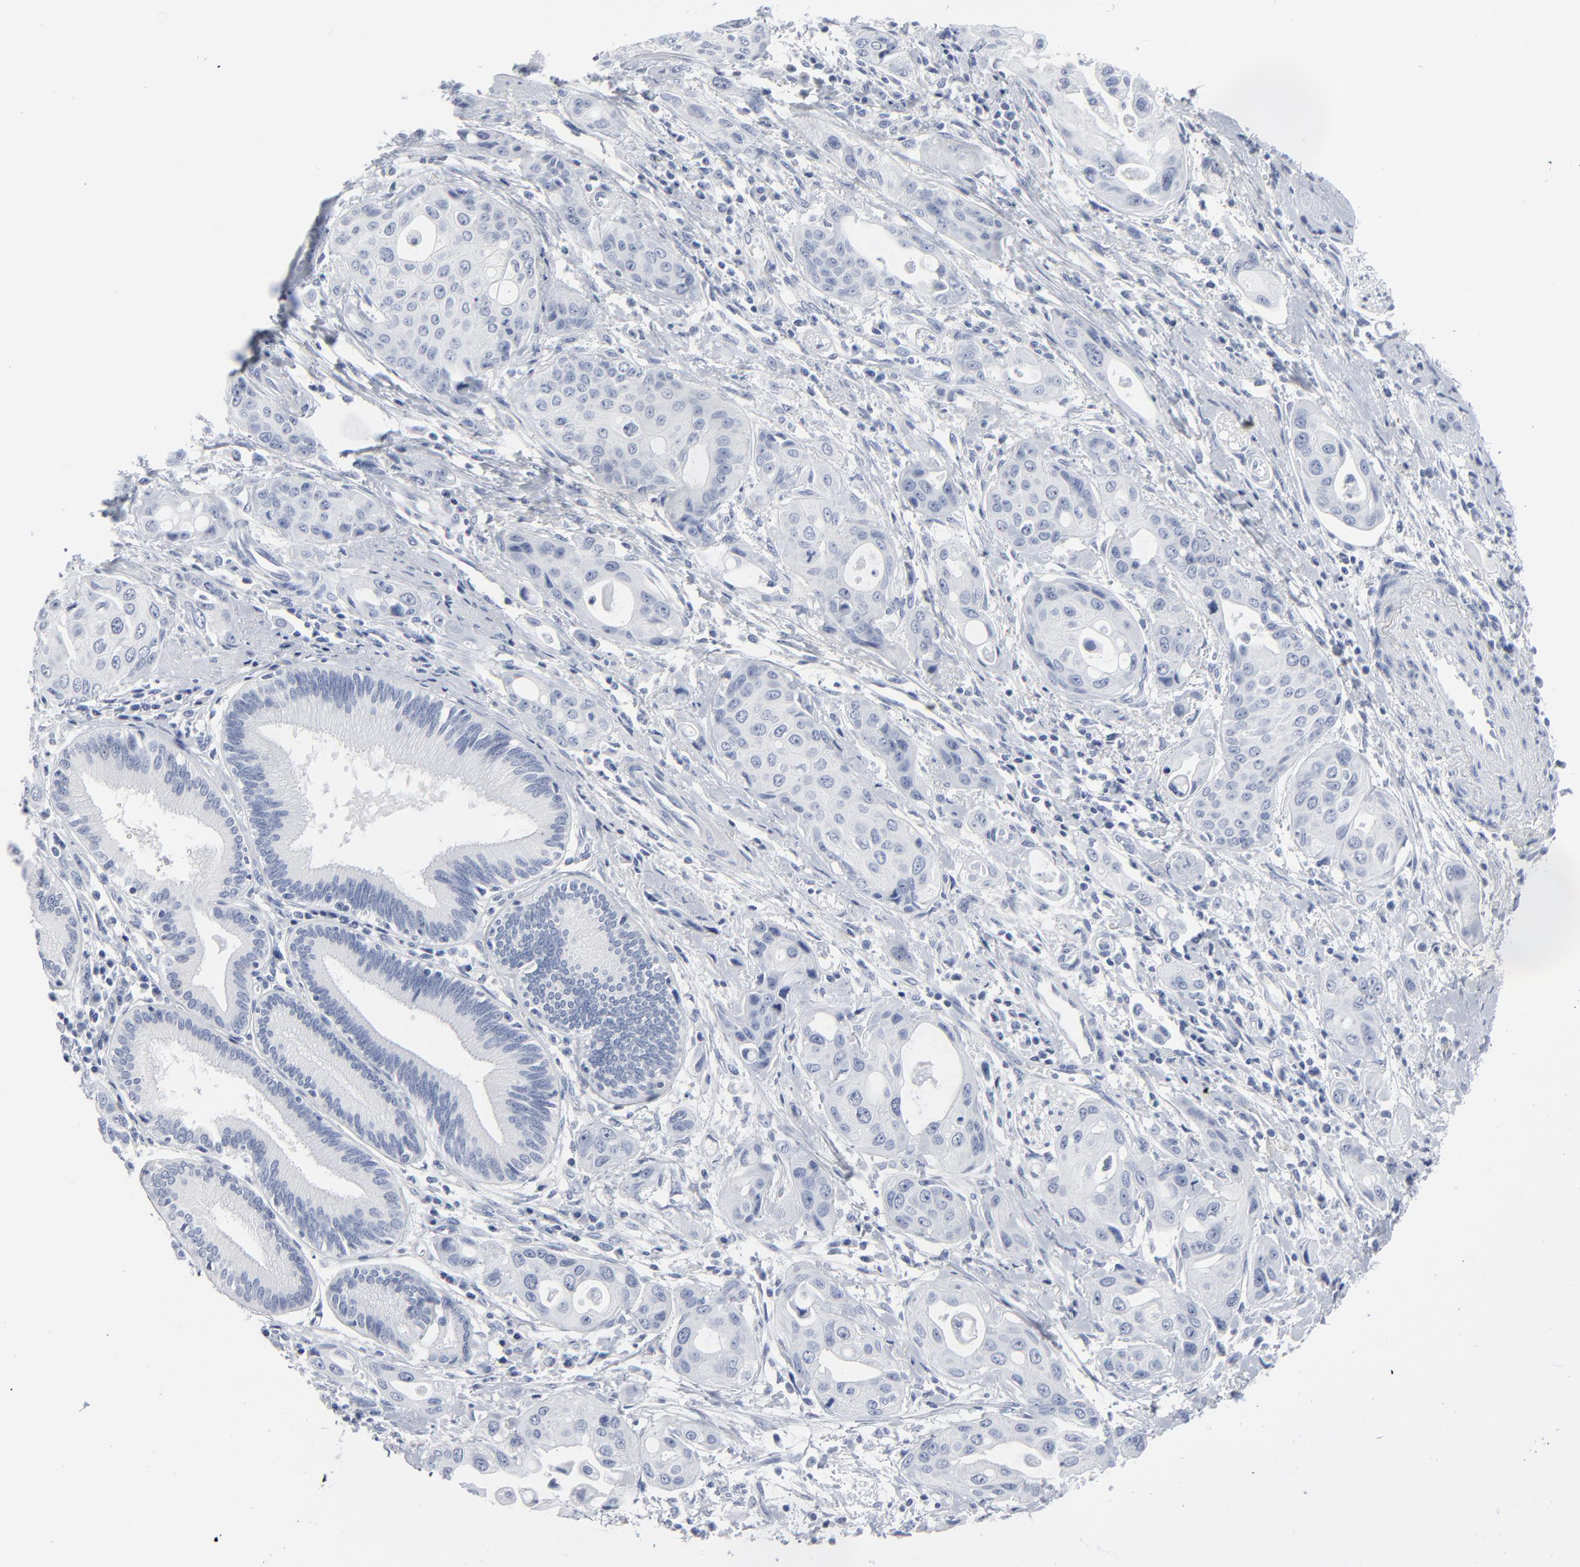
{"staining": {"intensity": "negative", "quantity": "none", "location": "none"}, "tissue": "pancreatic cancer", "cell_type": "Tumor cells", "image_type": "cancer", "snomed": [{"axis": "morphology", "description": "Adenocarcinoma, NOS"}, {"axis": "topography", "description": "Pancreas"}], "caption": "Immunohistochemical staining of pancreatic cancer (adenocarcinoma) displays no significant positivity in tumor cells. (DAB IHC with hematoxylin counter stain).", "gene": "PAGE1", "patient": {"sex": "female", "age": 60}}